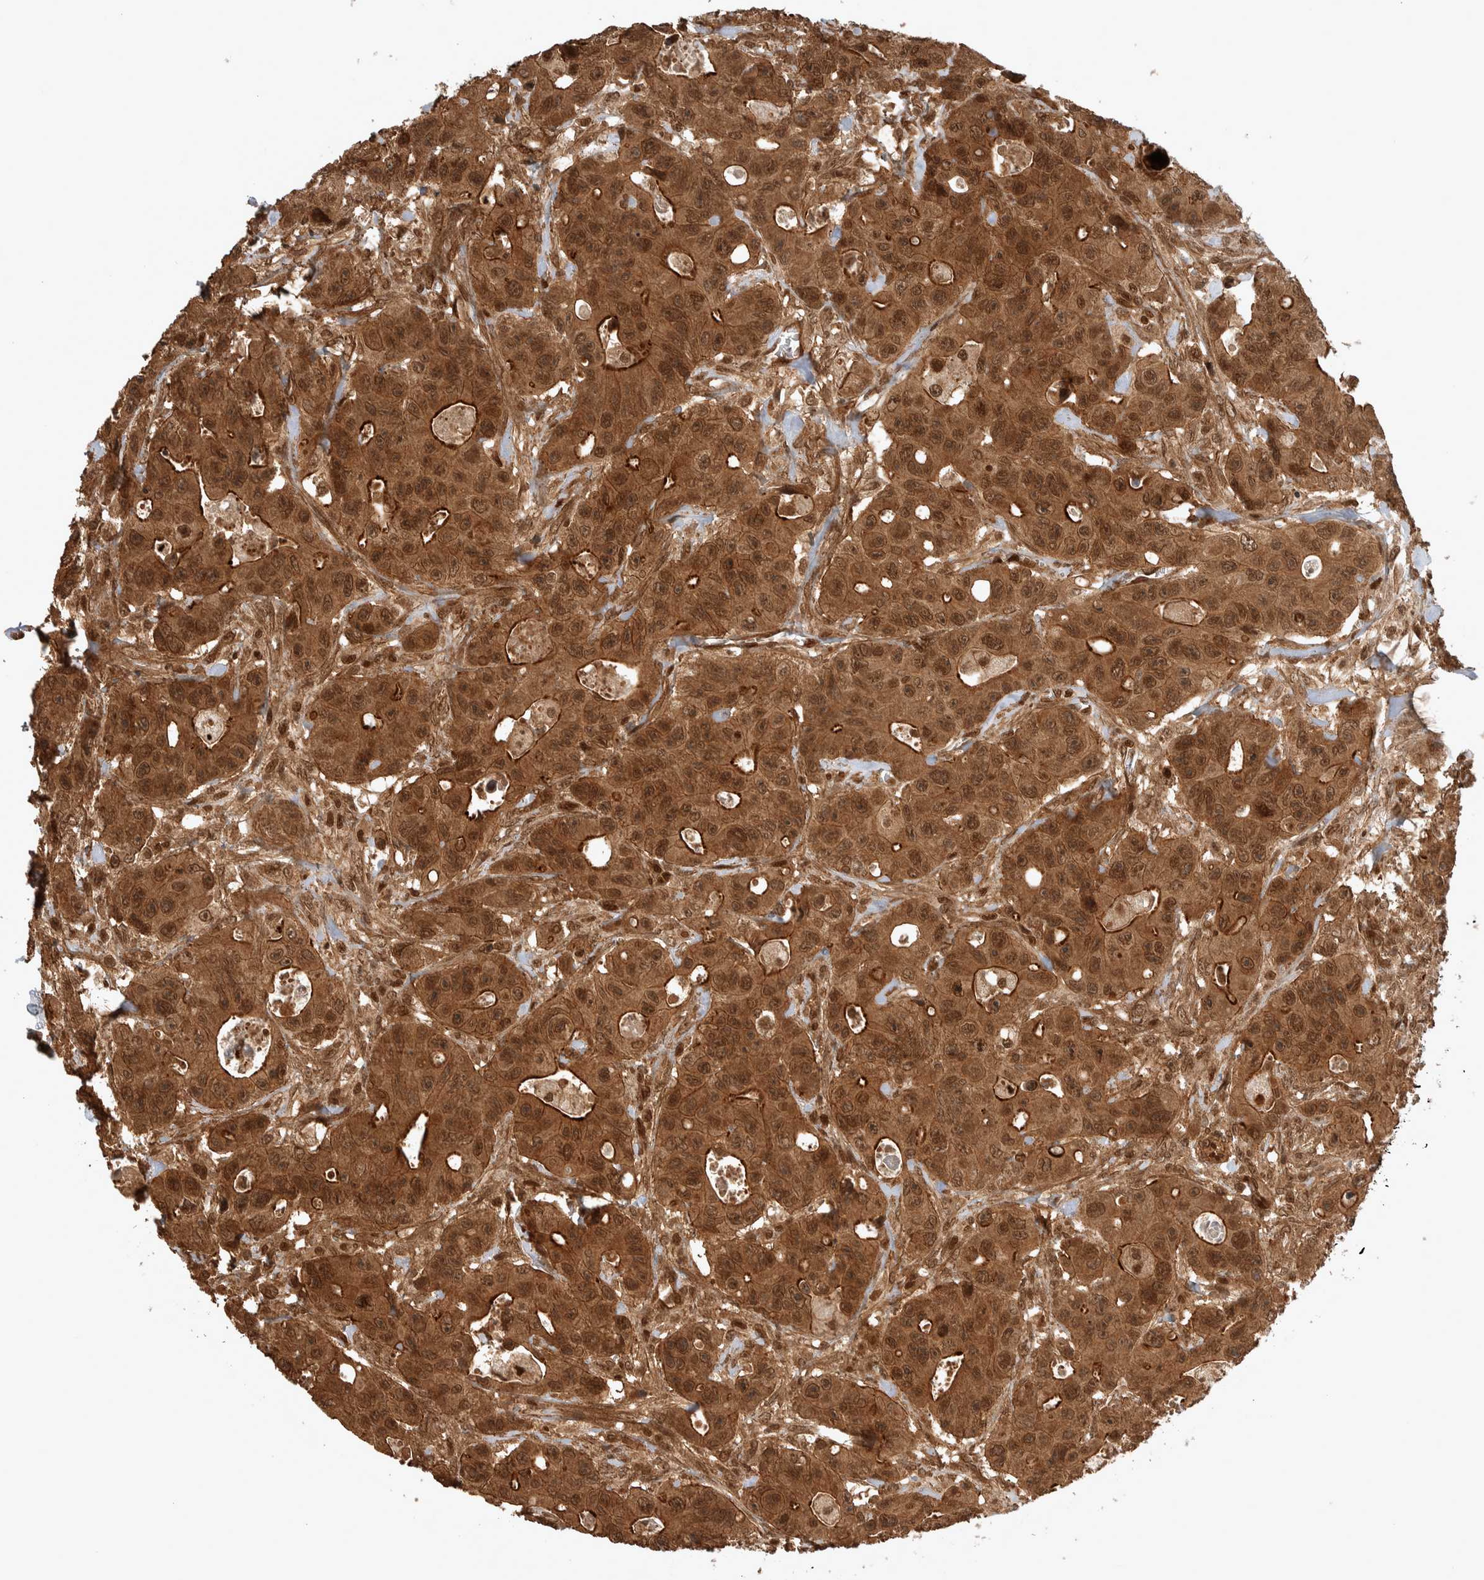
{"staining": {"intensity": "moderate", "quantity": ">75%", "location": "cytoplasmic/membranous,nuclear"}, "tissue": "colorectal cancer", "cell_type": "Tumor cells", "image_type": "cancer", "snomed": [{"axis": "morphology", "description": "Adenocarcinoma, NOS"}, {"axis": "topography", "description": "Colon"}], "caption": "Protein staining by immunohistochemistry (IHC) reveals moderate cytoplasmic/membranous and nuclear positivity in about >75% of tumor cells in colorectal cancer (adenocarcinoma). The protein is shown in brown color, while the nuclei are stained blue.", "gene": "CNTROB", "patient": {"sex": "female", "age": 46}}